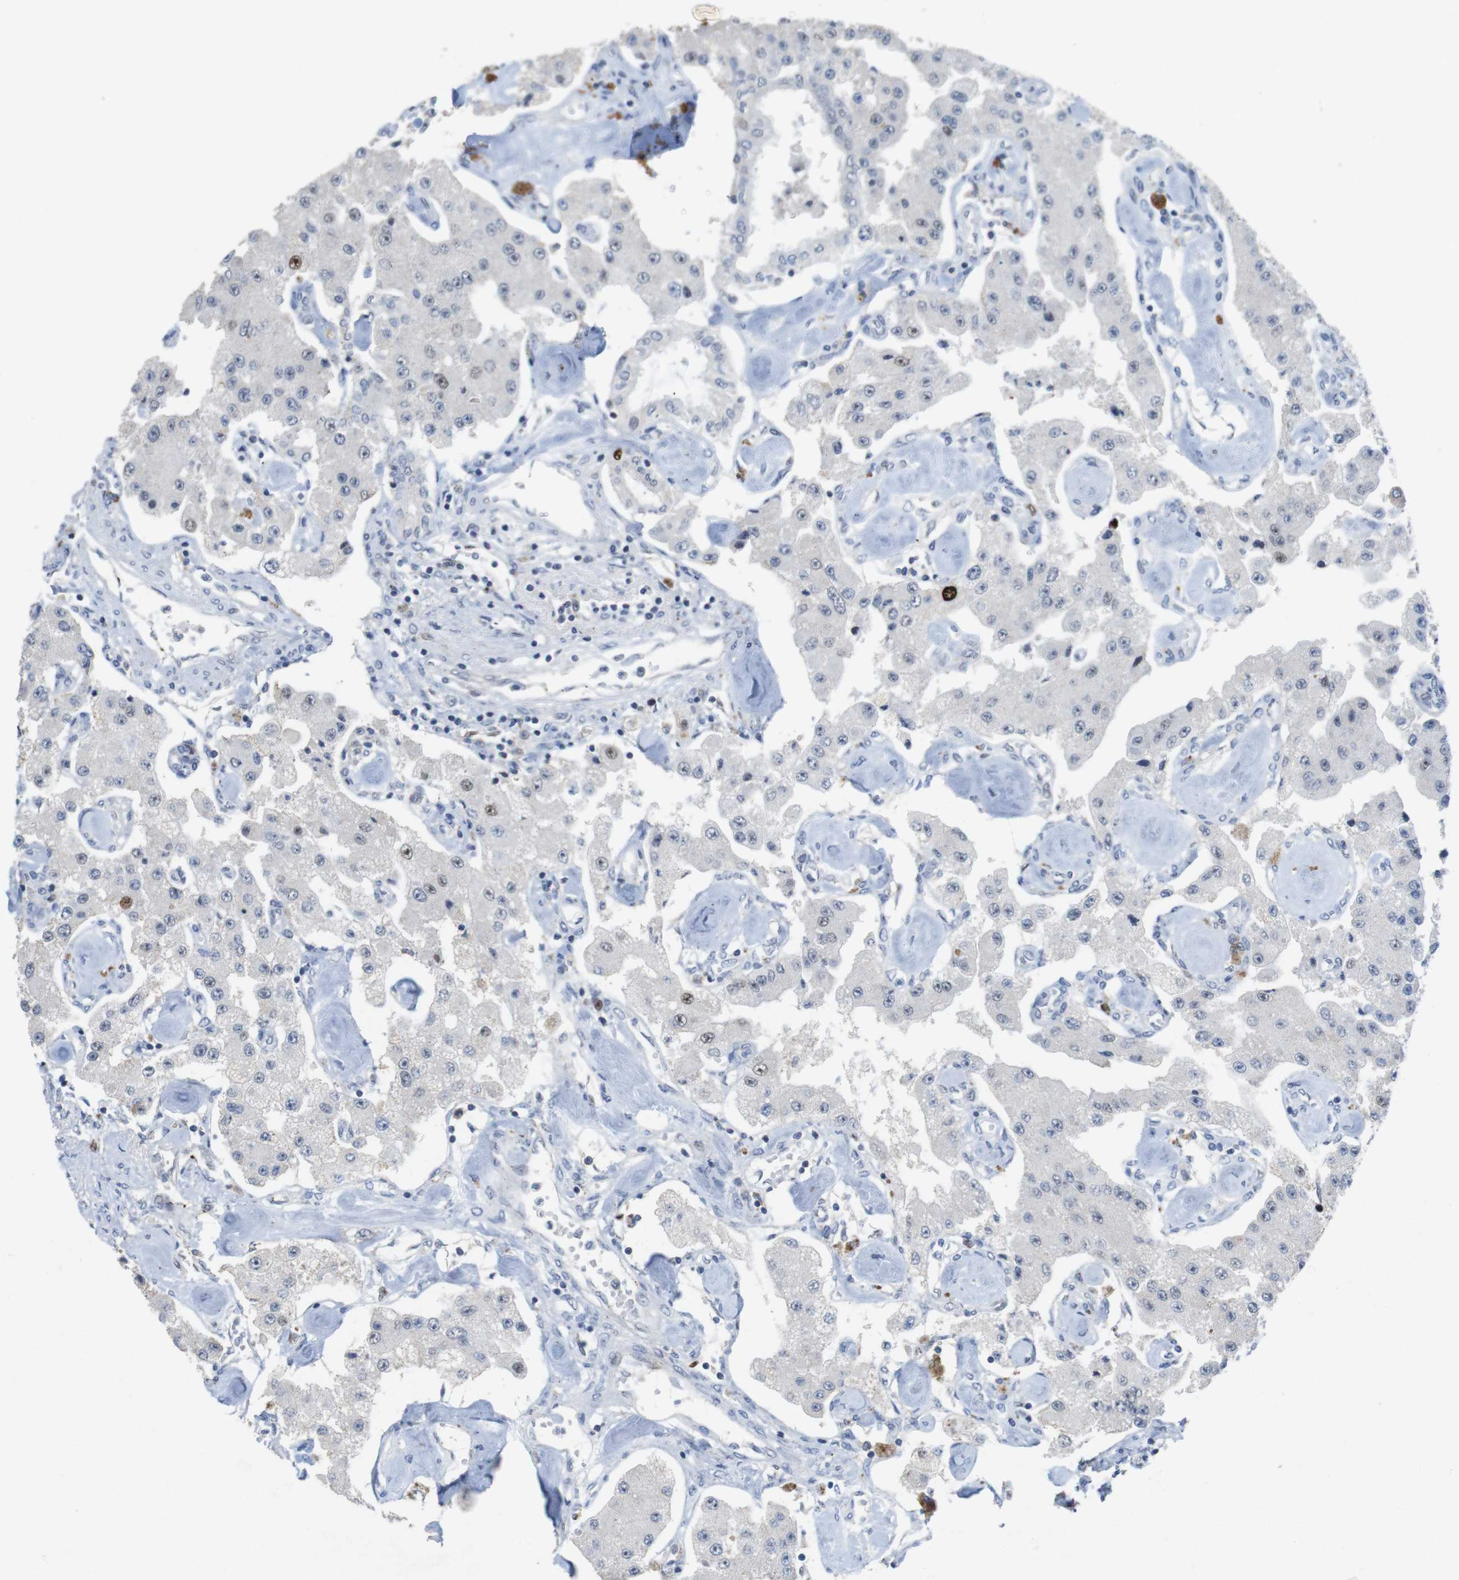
{"staining": {"intensity": "negative", "quantity": "none", "location": "none"}, "tissue": "carcinoid", "cell_type": "Tumor cells", "image_type": "cancer", "snomed": [{"axis": "morphology", "description": "Carcinoid, malignant, NOS"}, {"axis": "topography", "description": "Pancreas"}], "caption": "This is an immunohistochemistry micrograph of human malignant carcinoid. There is no positivity in tumor cells.", "gene": "KPNA2", "patient": {"sex": "male", "age": 41}}